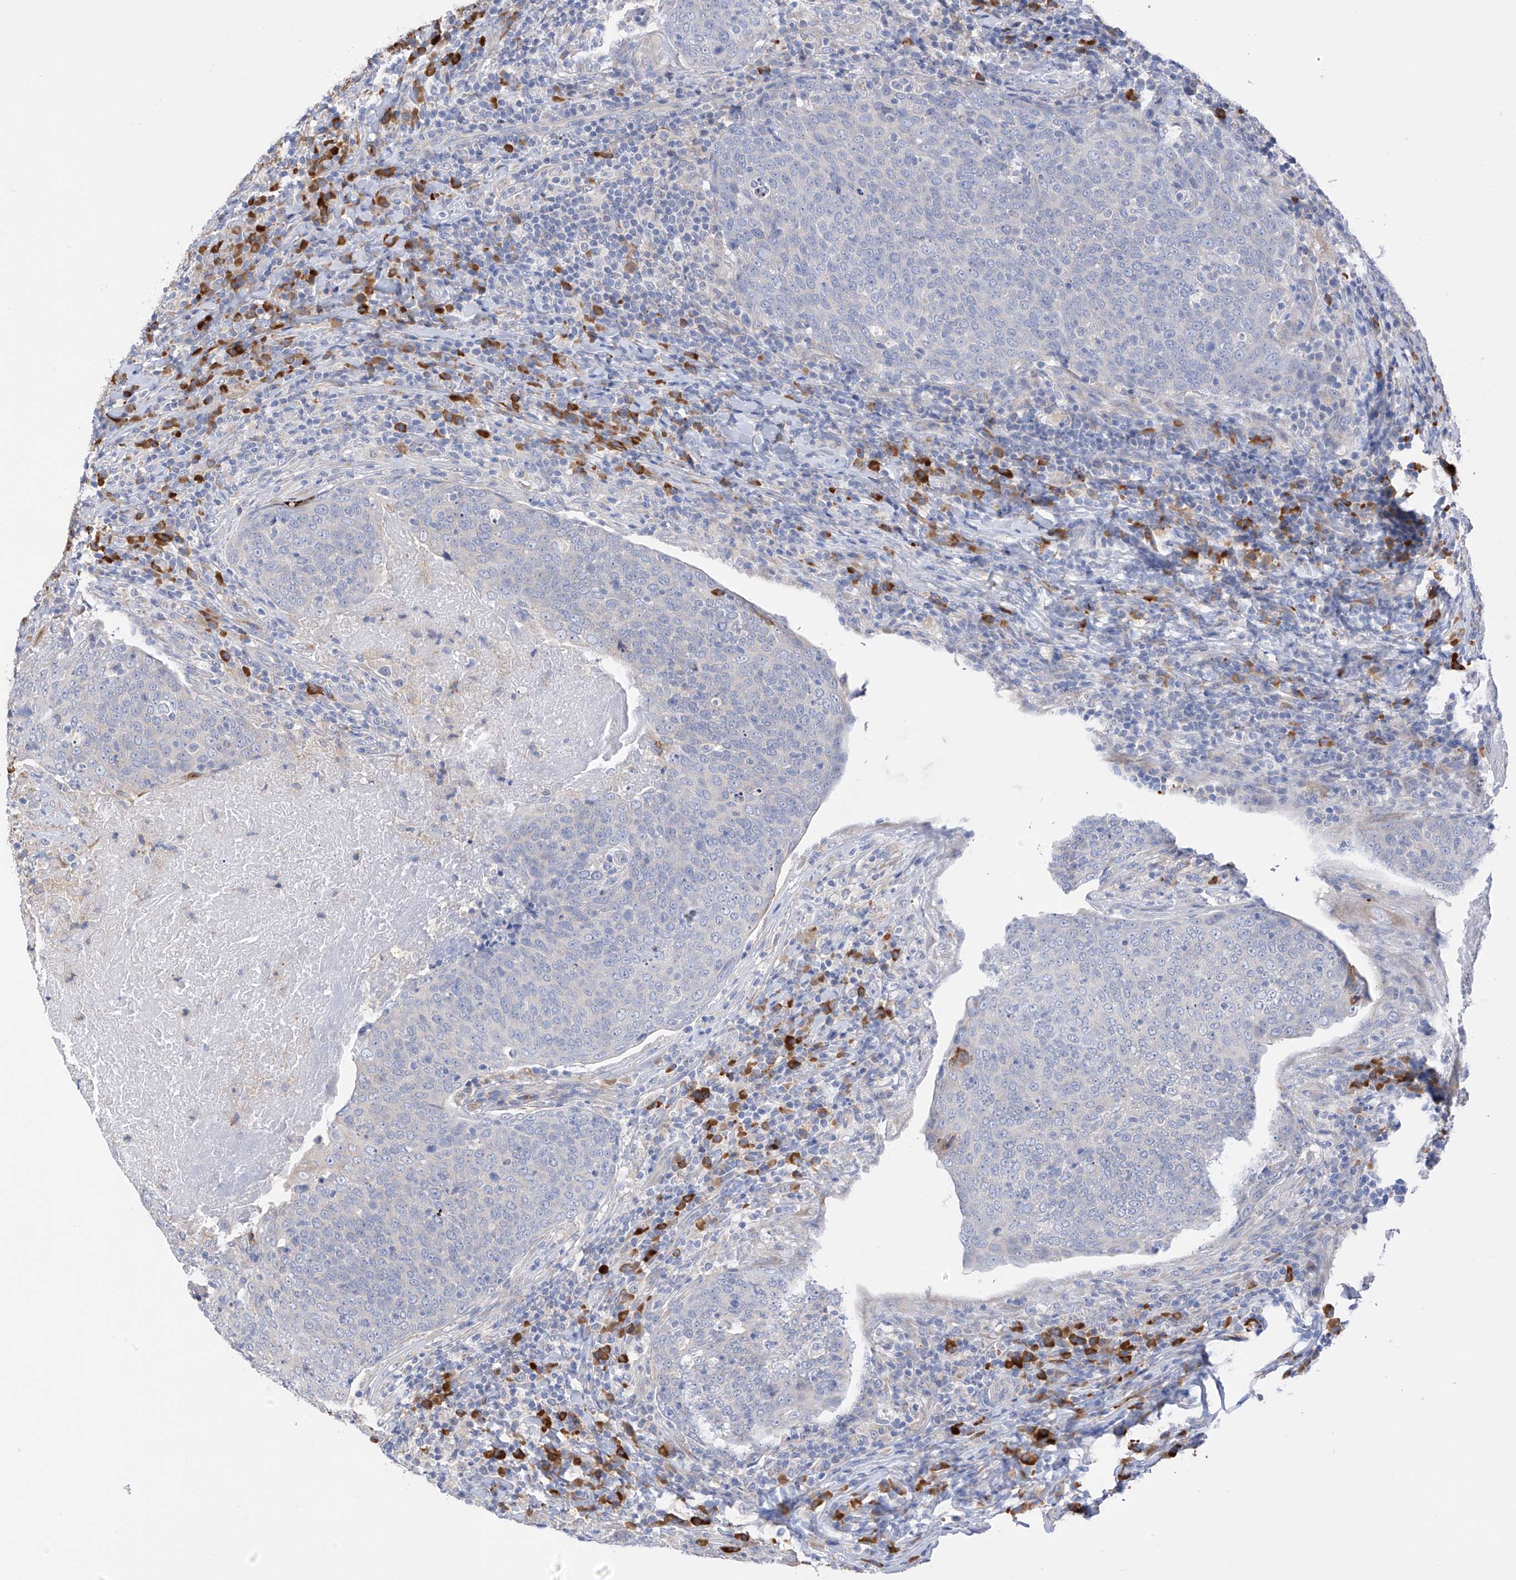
{"staining": {"intensity": "negative", "quantity": "none", "location": "none"}, "tissue": "head and neck cancer", "cell_type": "Tumor cells", "image_type": "cancer", "snomed": [{"axis": "morphology", "description": "Squamous cell carcinoma, NOS"}, {"axis": "morphology", "description": "Squamous cell carcinoma, metastatic, NOS"}, {"axis": "topography", "description": "Lymph node"}, {"axis": "topography", "description": "Head-Neck"}], "caption": "Photomicrograph shows no protein expression in tumor cells of head and neck cancer (metastatic squamous cell carcinoma) tissue.", "gene": "REC8", "patient": {"sex": "male", "age": 62}}